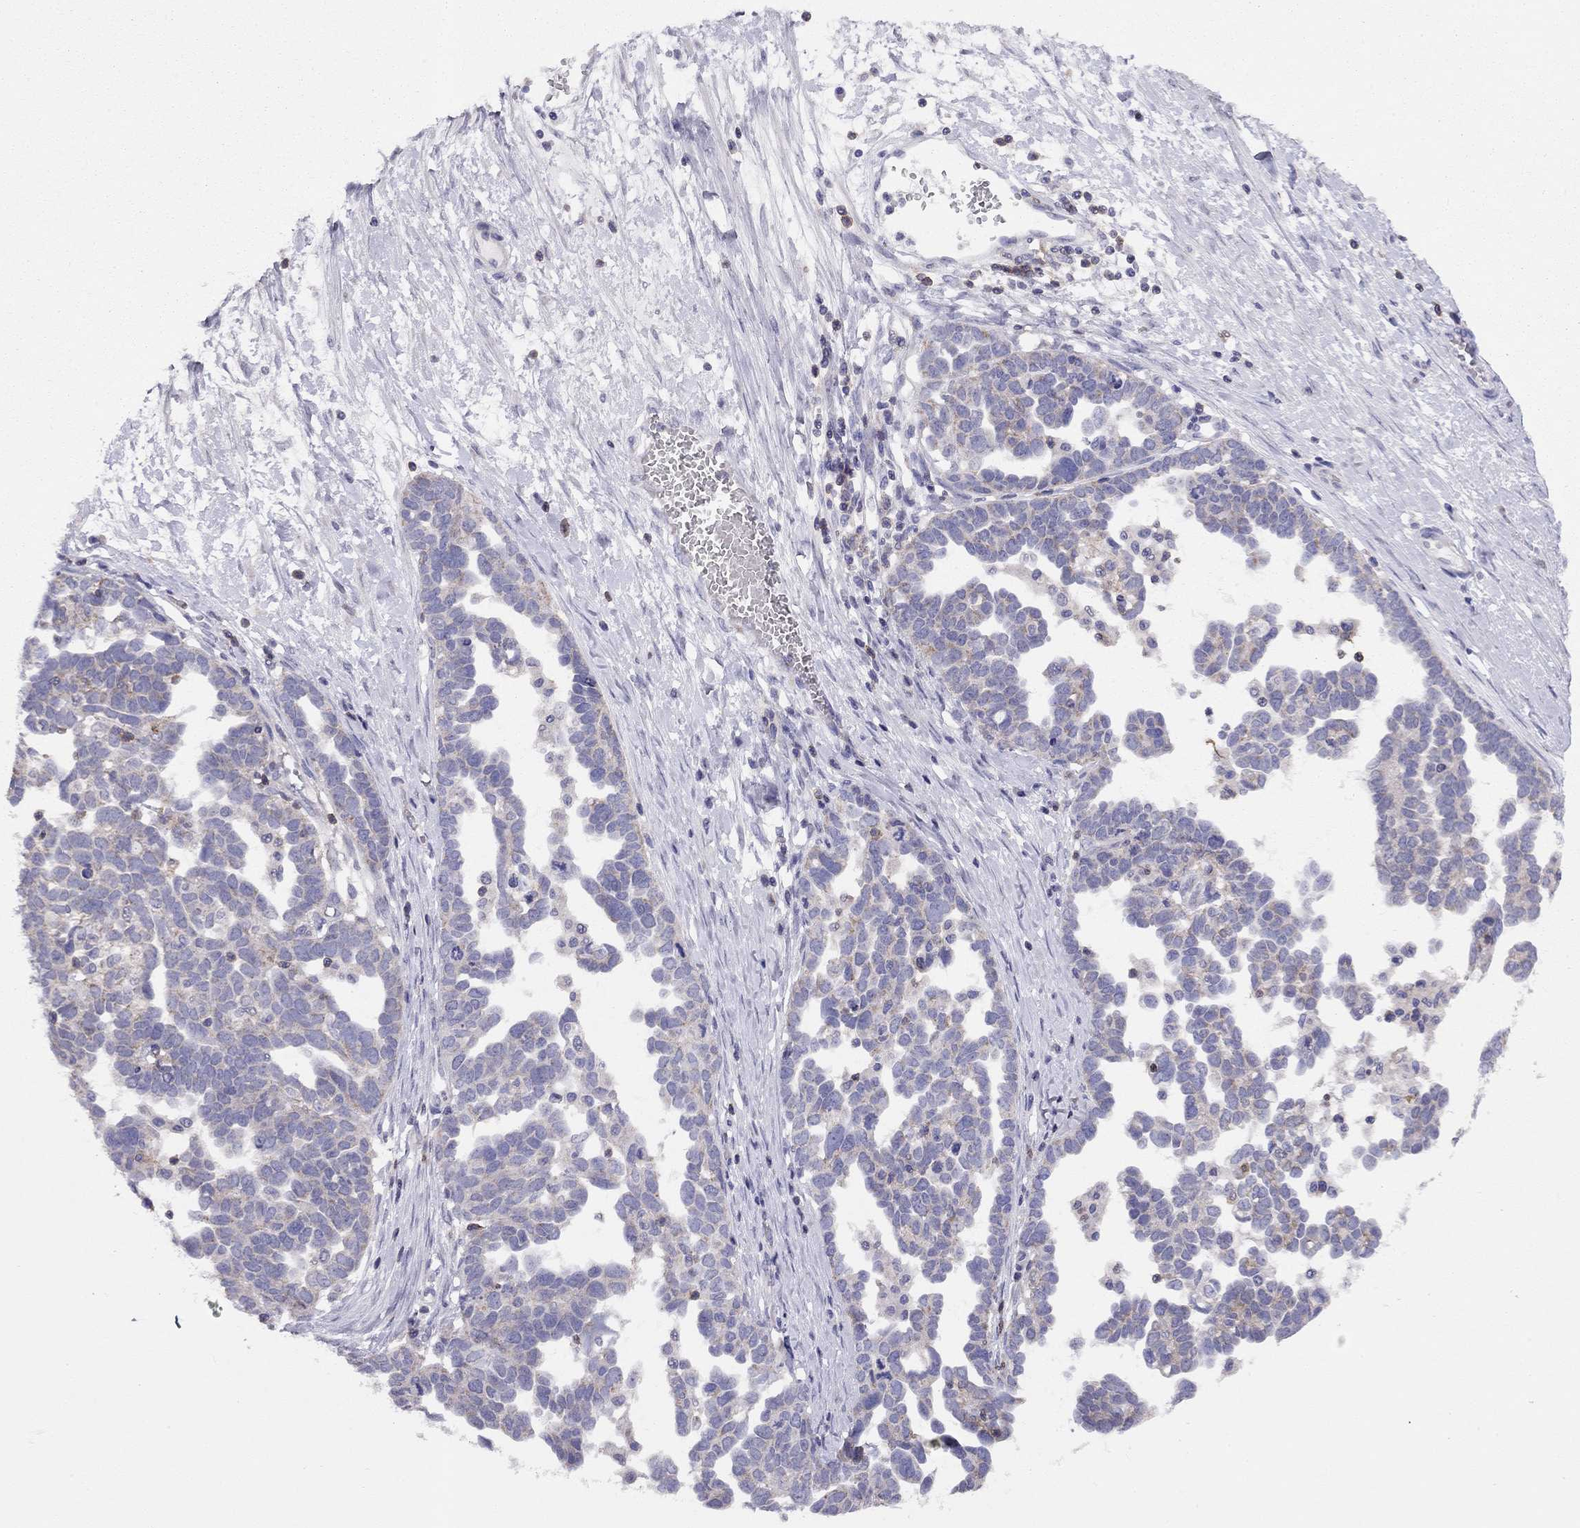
{"staining": {"intensity": "weak", "quantity": "<25%", "location": "cytoplasmic/membranous"}, "tissue": "ovarian cancer", "cell_type": "Tumor cells", "image_type": "cancer", "snomed": [{"axis": "morphology", "description": "Cystadenocarcinoma, serous, NOS"}, {"axis": "topography", "description": "Ovary"}], "caption": "Tumor cells show no significant protein expression in ovarian cancer.", "gene": "CITED1", "patient": {"sex": "female", "age": 54}}